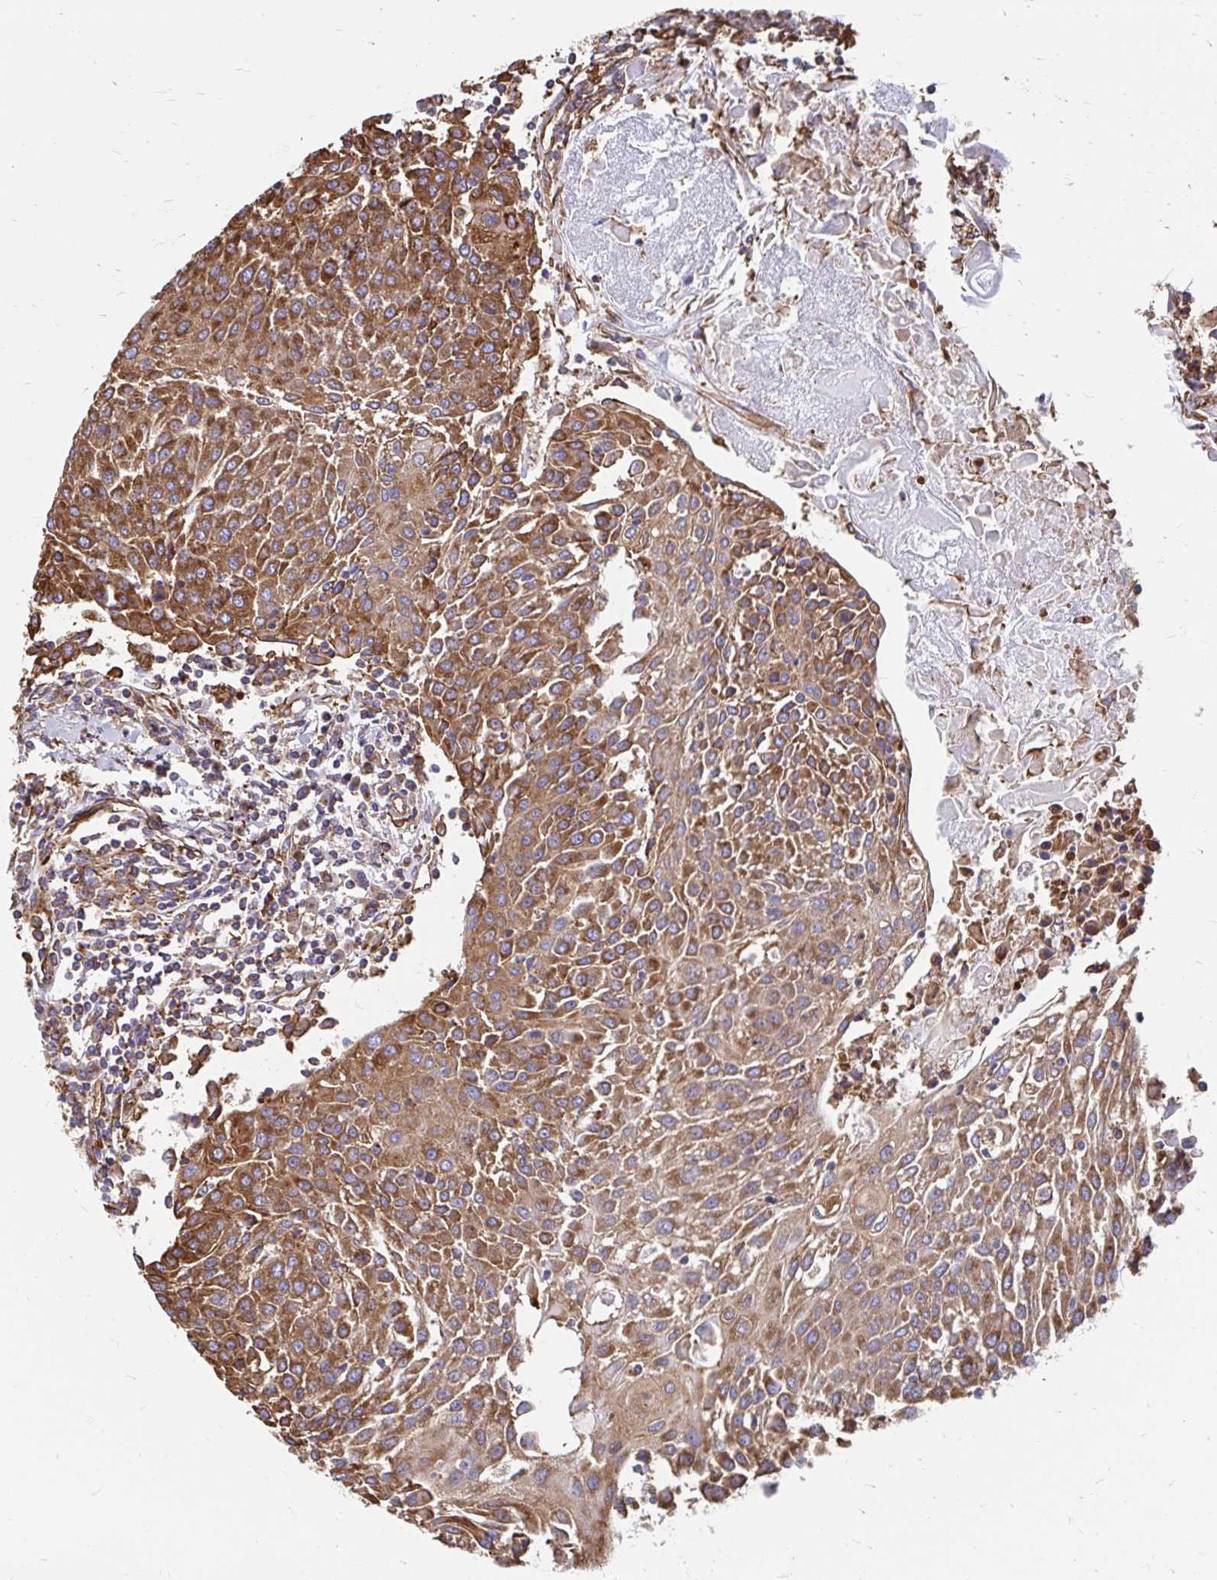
{"staining": {"intensity": "moderate", "quantity": ">75%", "location": "cytoplasmic/membranous"}, "tissue": "urothelial cancer", "cell_type": "Tumor cells", "image_type": "cancer", "snomed": [{"axis": "morphology", "description": "Urothelial carcinoma, High grade"}, {"axis": "topography", "description": "Urinary bladder"}], "caption": "High-power microscopy captured an IHC photomicrograph of high-grade urothelial carcinoma, revealing moderate cytoplasmic/membranous positivity in about >75% of tumor cells.", "gene": "CLTC", "patient": {"sex": "female", "age": 85}}